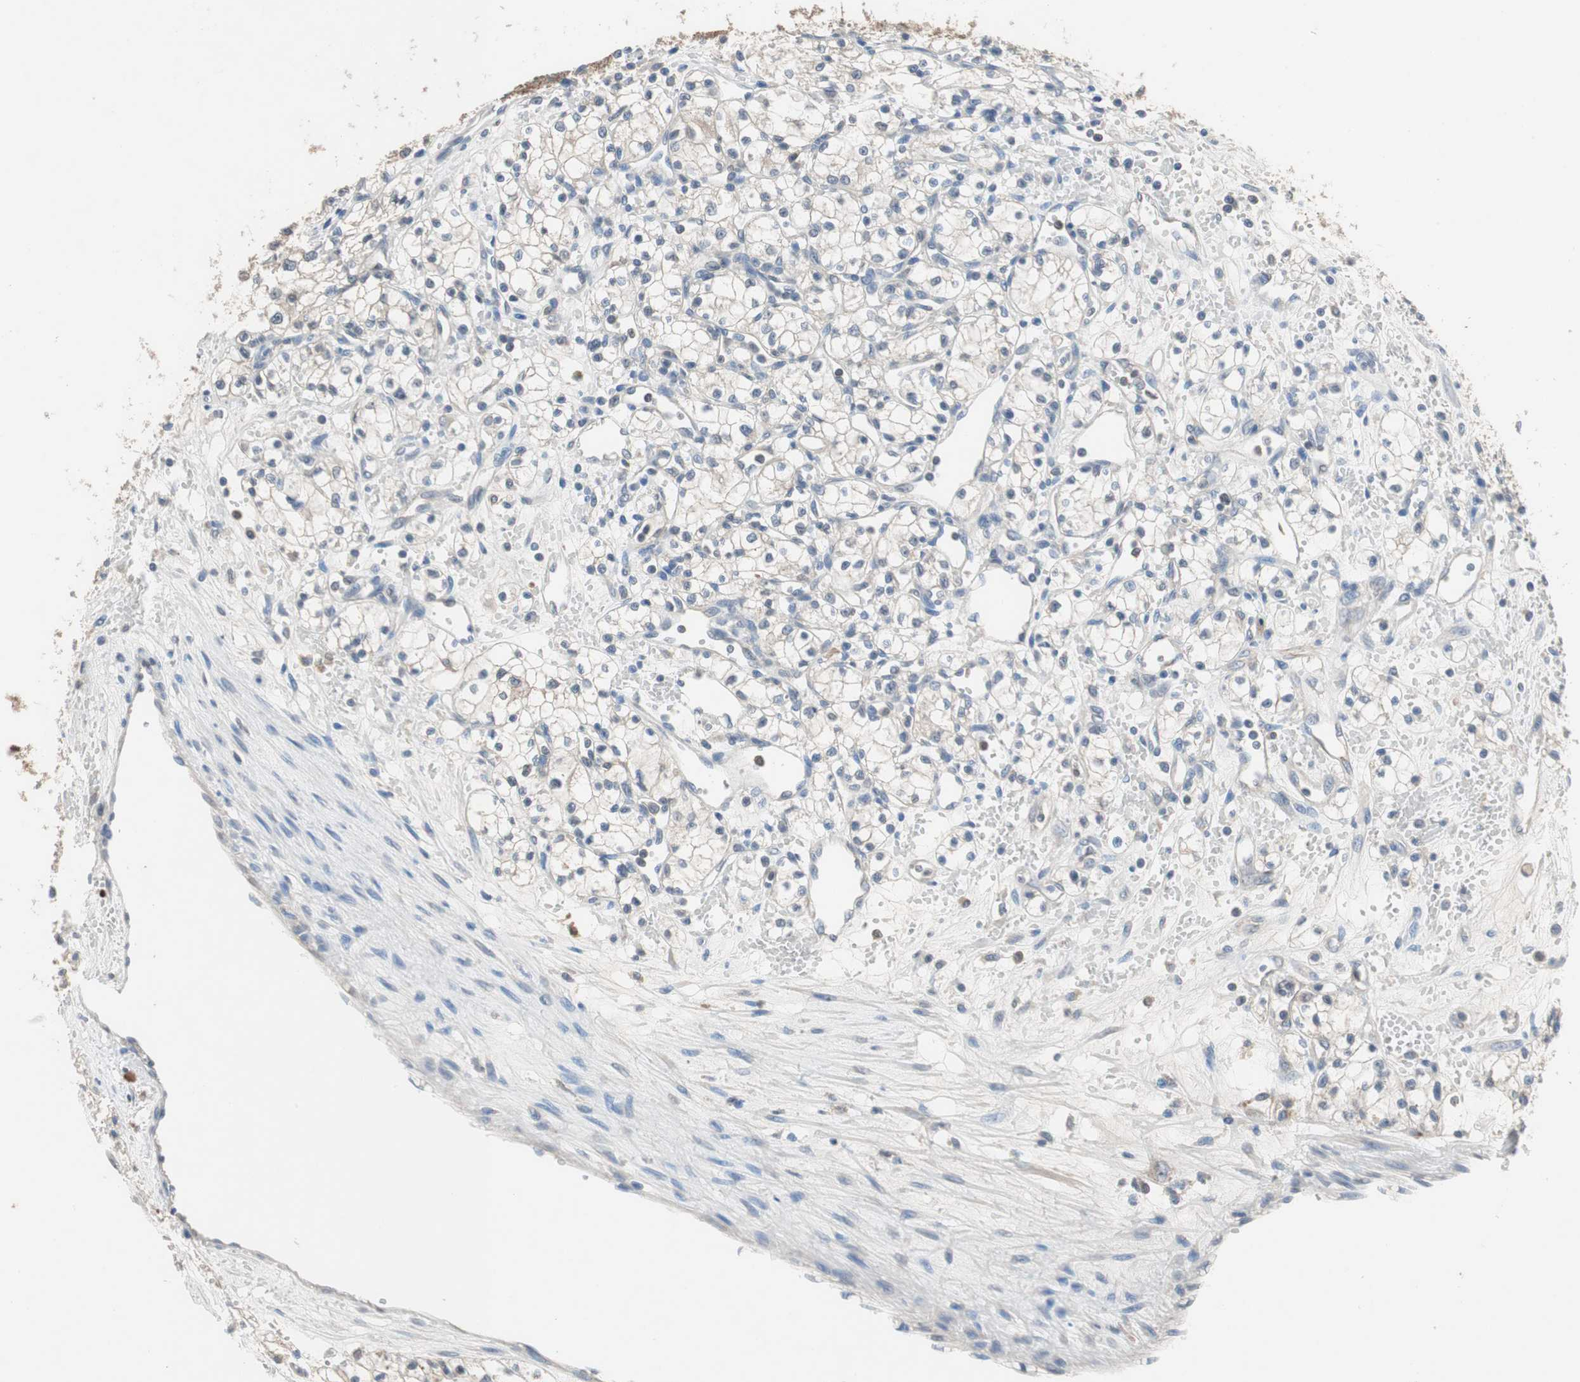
{"staining": {"intensity": "weak", "quantity": "<25%", "location": "cytoplasmic/membranous"}, "tissue": "renal cancer", "cell_type": "Tumor cells", "image_type": "cancer", "snomed": [{"axis": "morphology", "description": "Normal tissue, NOS"}, {"axis": "morphology", "description": "Adenocarcinoma, NOS"}, {"axis": "topography", "description": "Kidney"}], "caption": "Protein analysis of renal cancer (adenocarcinoma) shows no significant expression in tumor cells.", "gene": "ADAP1", "patient": {"sex": "male", "age": 59}}